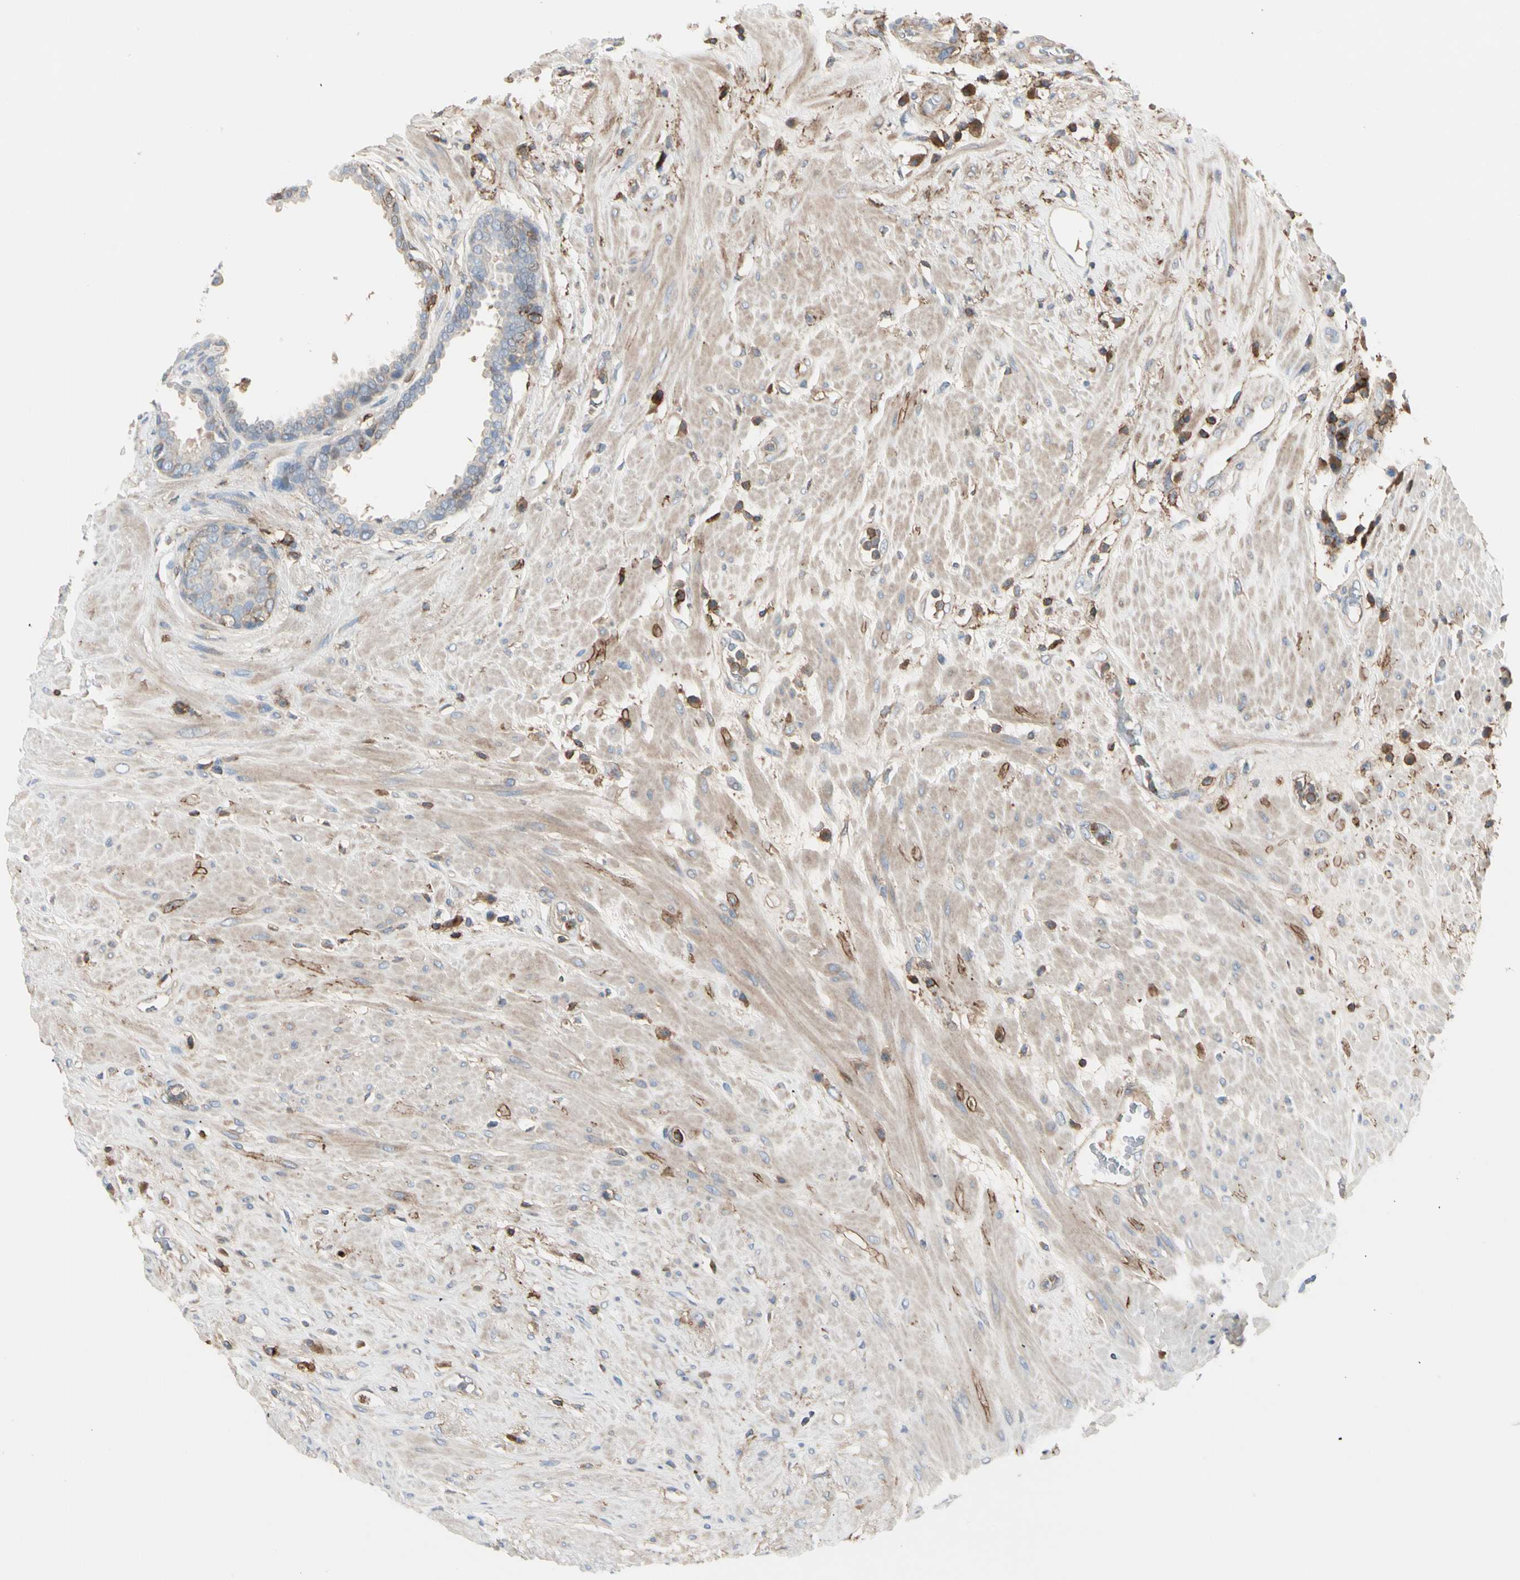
{"staining": {"intensity": "weak", "quantity": "25%-75%", "location": "cytoplasmic/membranous"}, "tissue": "seminal vesicle", "cell_type": "Glandular cells", "image_type": "normal", "snomed": [{"axis": "morphology", "description": "Normal tissue, NOS"}, {"axis": "topography", "description": "Seminal veicle"}], "caption": "The micrograph exhibits immunohistochemical staining of unremarkable seminal vesicle. There is weak cytoplasmic/membranous staining is identified in about 25%-75% of glandular cells. The staining was performed using DAB (3,3'-diaminobenzidine) to visualize the protein expression in brown, while the nuclei were stained in blue with hematoxylin (Magnification: 20x).", "gene": "CLEC2B", "patient": {"sex": "male", "age": 61}}